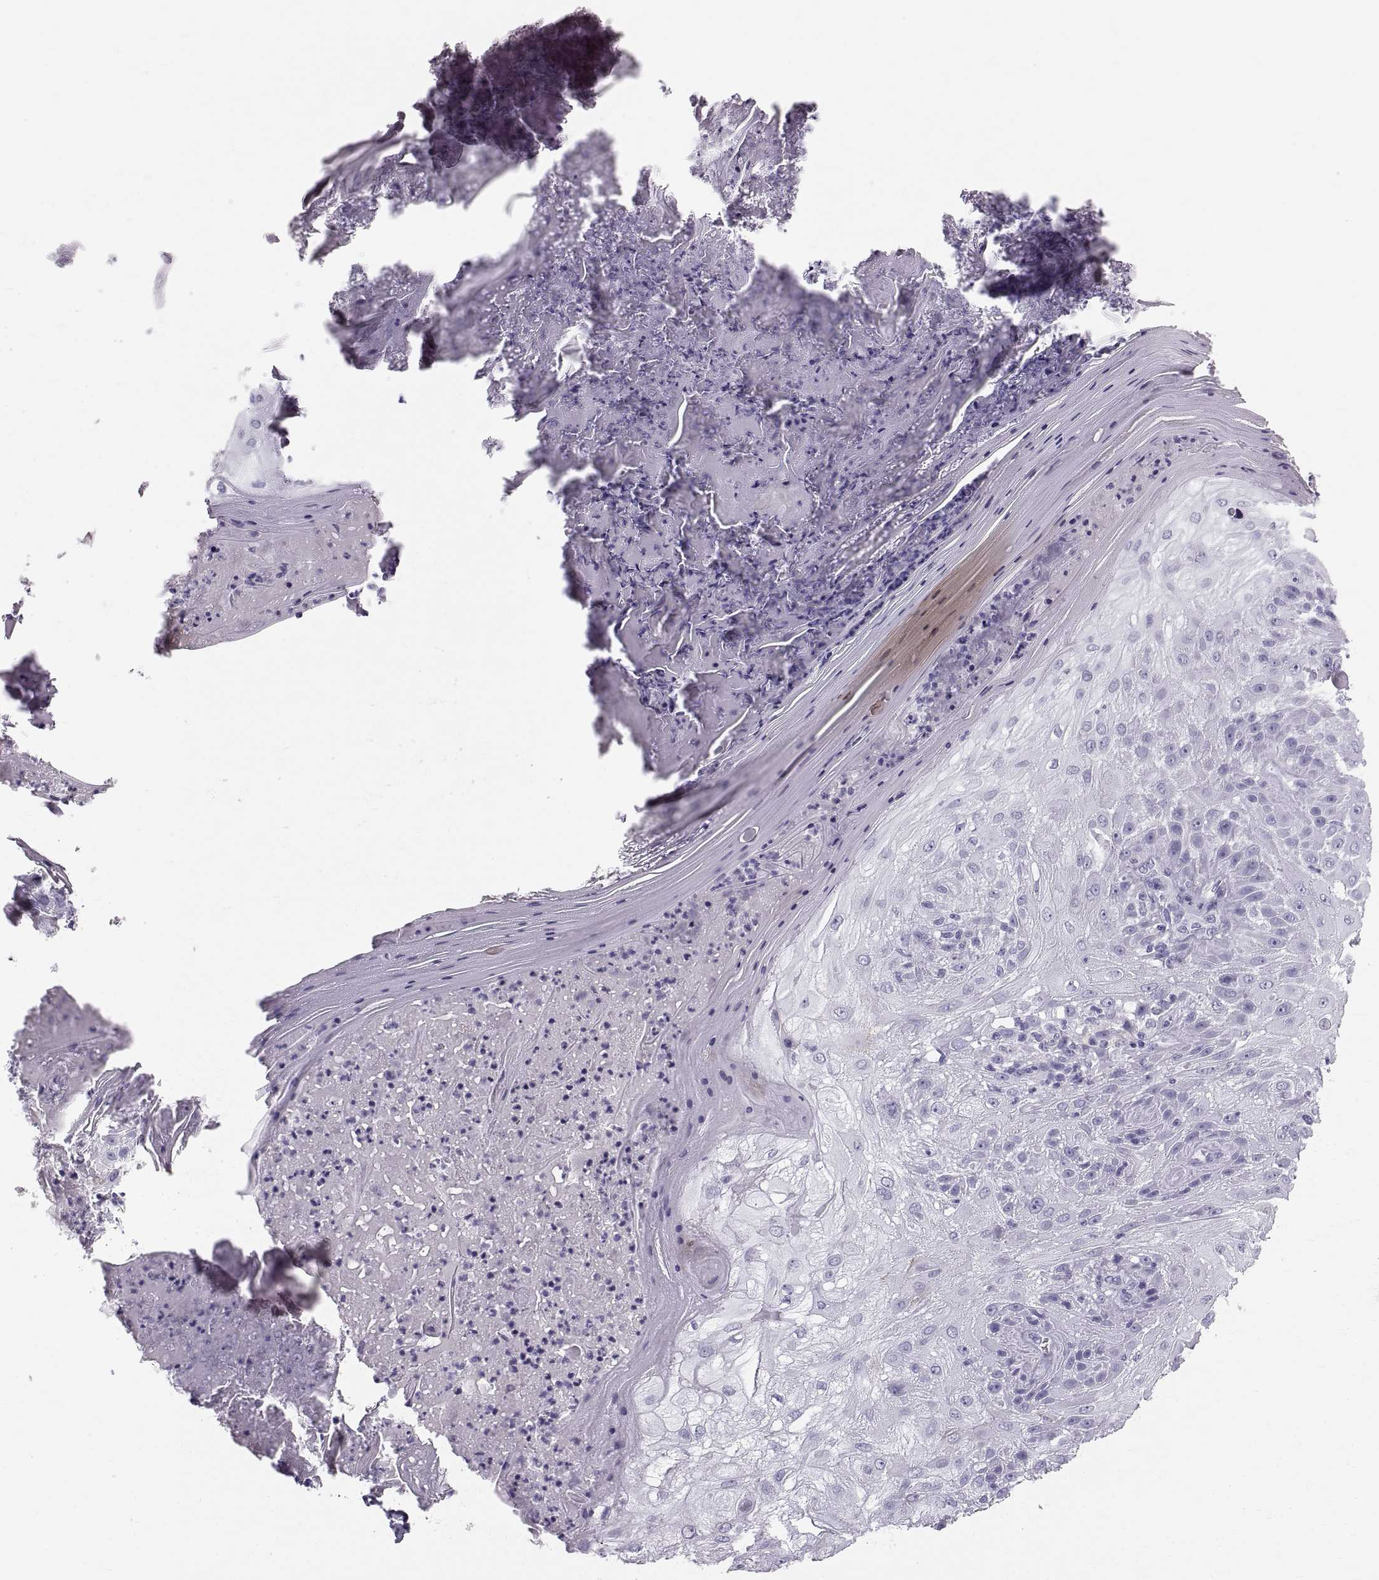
{"staining": {"intensity": "negative", "quantity": "none", "location": "none"}, "tissue": "skin cancer", "cell_type": "Tumor cells", "image_type": "cancer", "snomed": [{"axis": "morphology", "description": "Normal tissue, NOS"}, {"axis": "morphology", "description": "Squamous cell carcinoma, NOS"}, {"axis": "topography", "description": "Skin"}], "caption": "Immunohistochemical staining of skin cancer displays no significant staining in tumor cells.", "gene": "SLC22A6", "patient": {"sex": "female", "age": 83}}